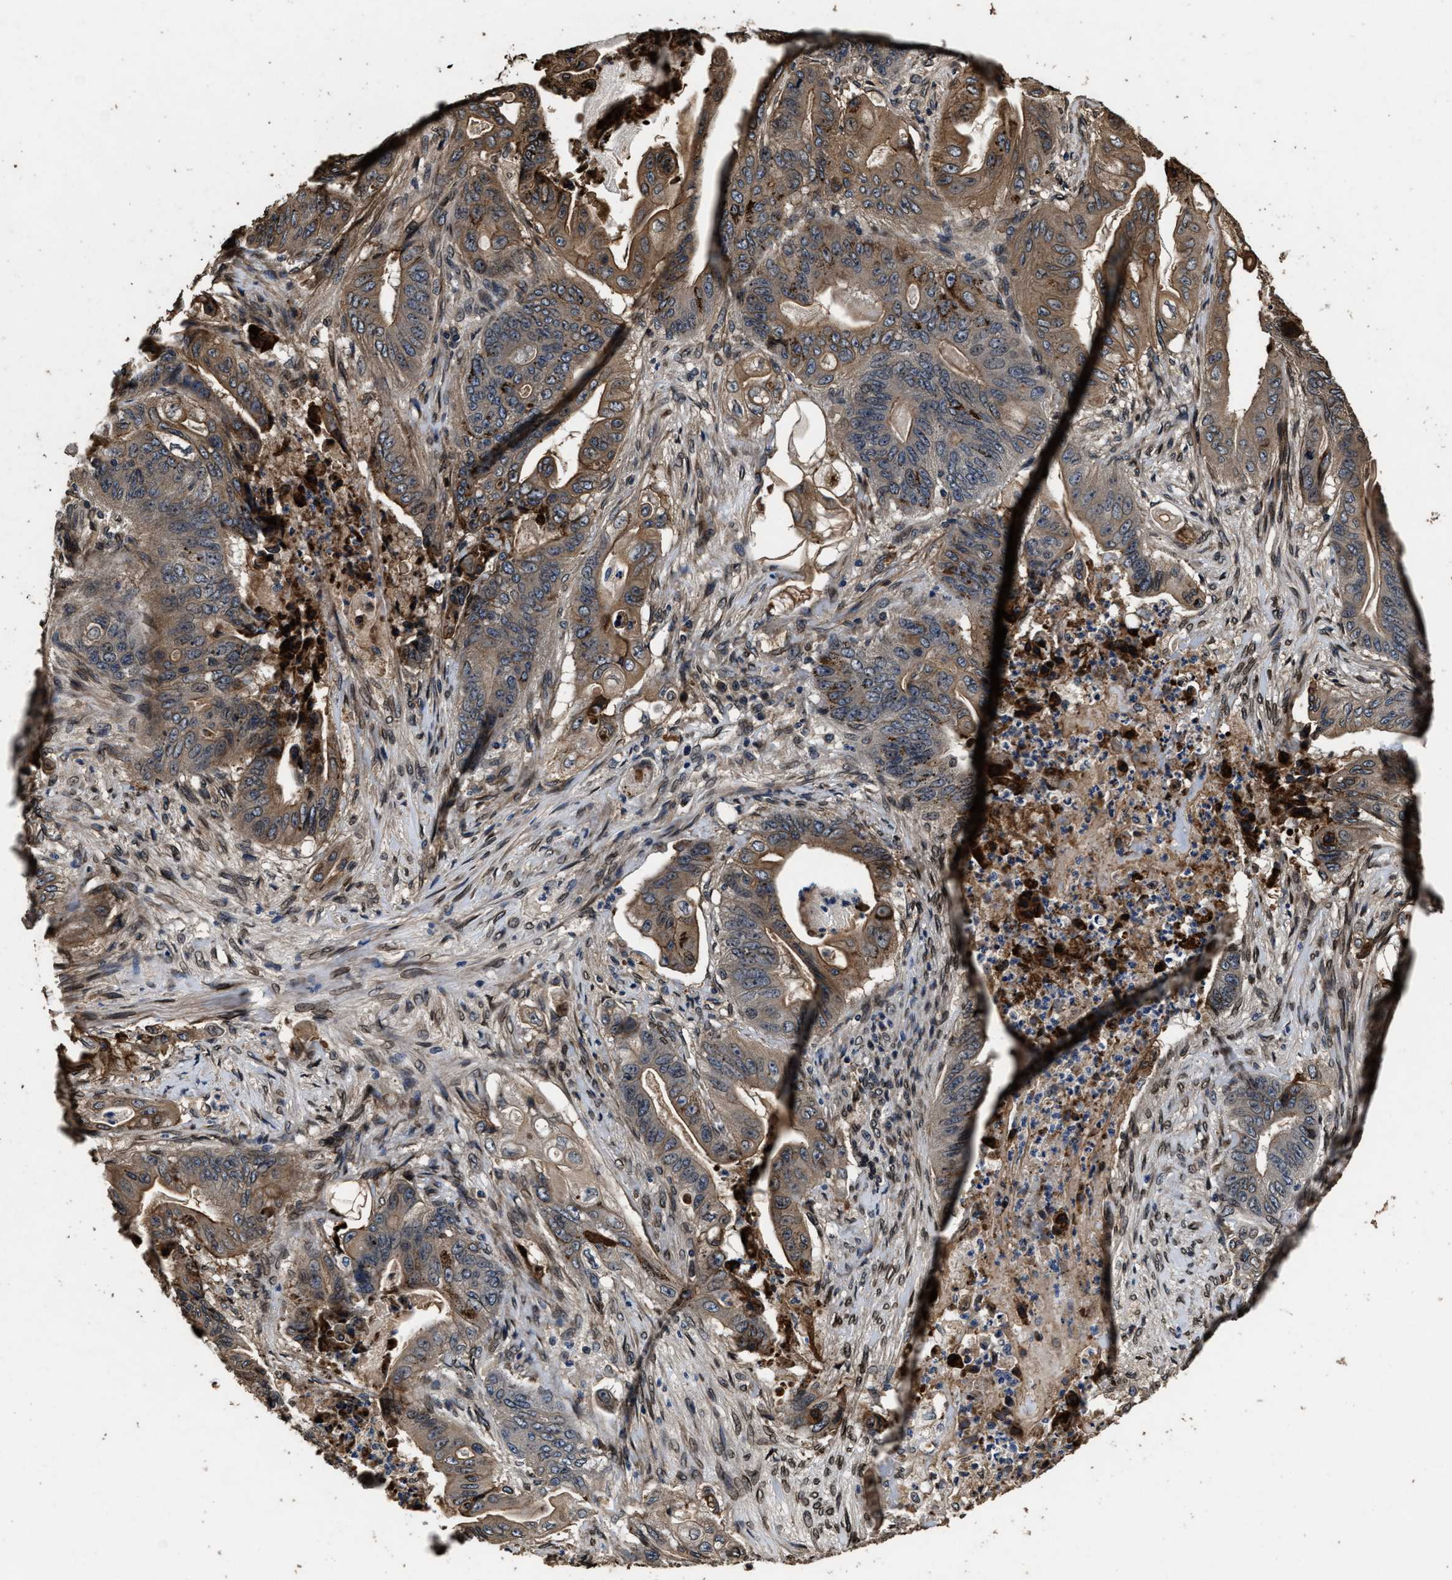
{"staining": {"intensity": "moderate", "quantity": ">75%", "location": "cytoplasmic/membranous"}, "tissue": "stomach cancer", "cell_type": "Tumor cells", "image_type": "cancer", "snomed": [{"axis": "morphology", "description": "Adenocarcinoma, NOS"}, {"axis": "topography", "description": "Stomach"}], "caption": "This histopathology image displays immunohistochemistry staining of stomach cancer, with medium moderate cytoplasmic/membranous staining in about >75% of tumor cells.", "gene": "ACCS", "patient": {"sex": "female", "age": 73}}